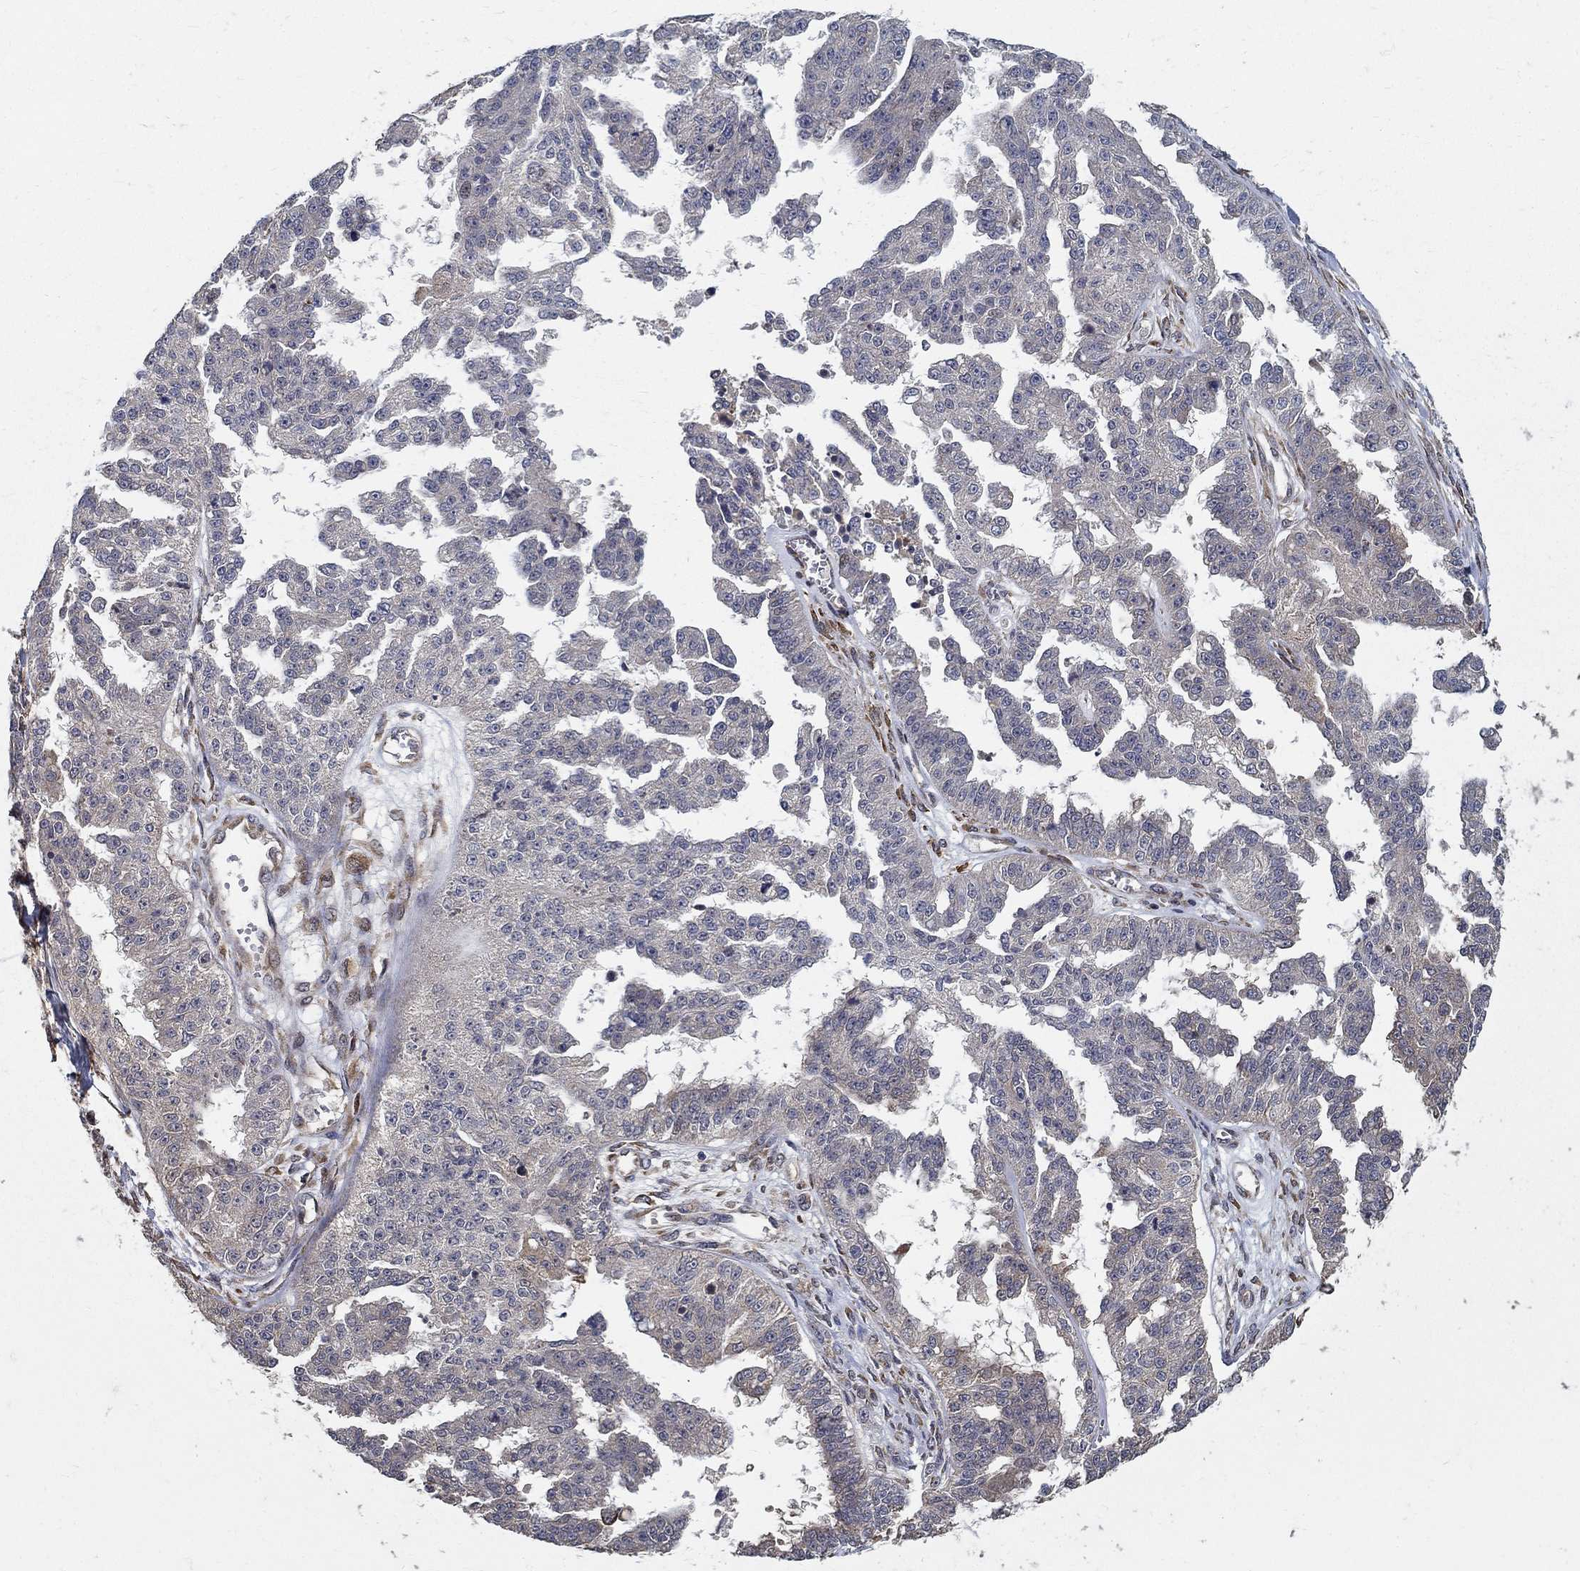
{"staining": {"intensity": "negative", "quantity": "none", "location": "none"}, "tissue": "ovarian cancer", "cell_type": "Tumor cells", "image_type": "cancer", "snomed": [{"axis": "morphology", "description": "Cystadenocarcinoma, serous, NOS"}, {"axis": "topography", "description": "Ovary"}], "caption": "This is an immunohistochemistry image of serous cystadenocarcinoma (ovarian). There is no expression in tumor cells.", "gene": "ZNF594", "patient": {"sex": "female", "age": 58}}